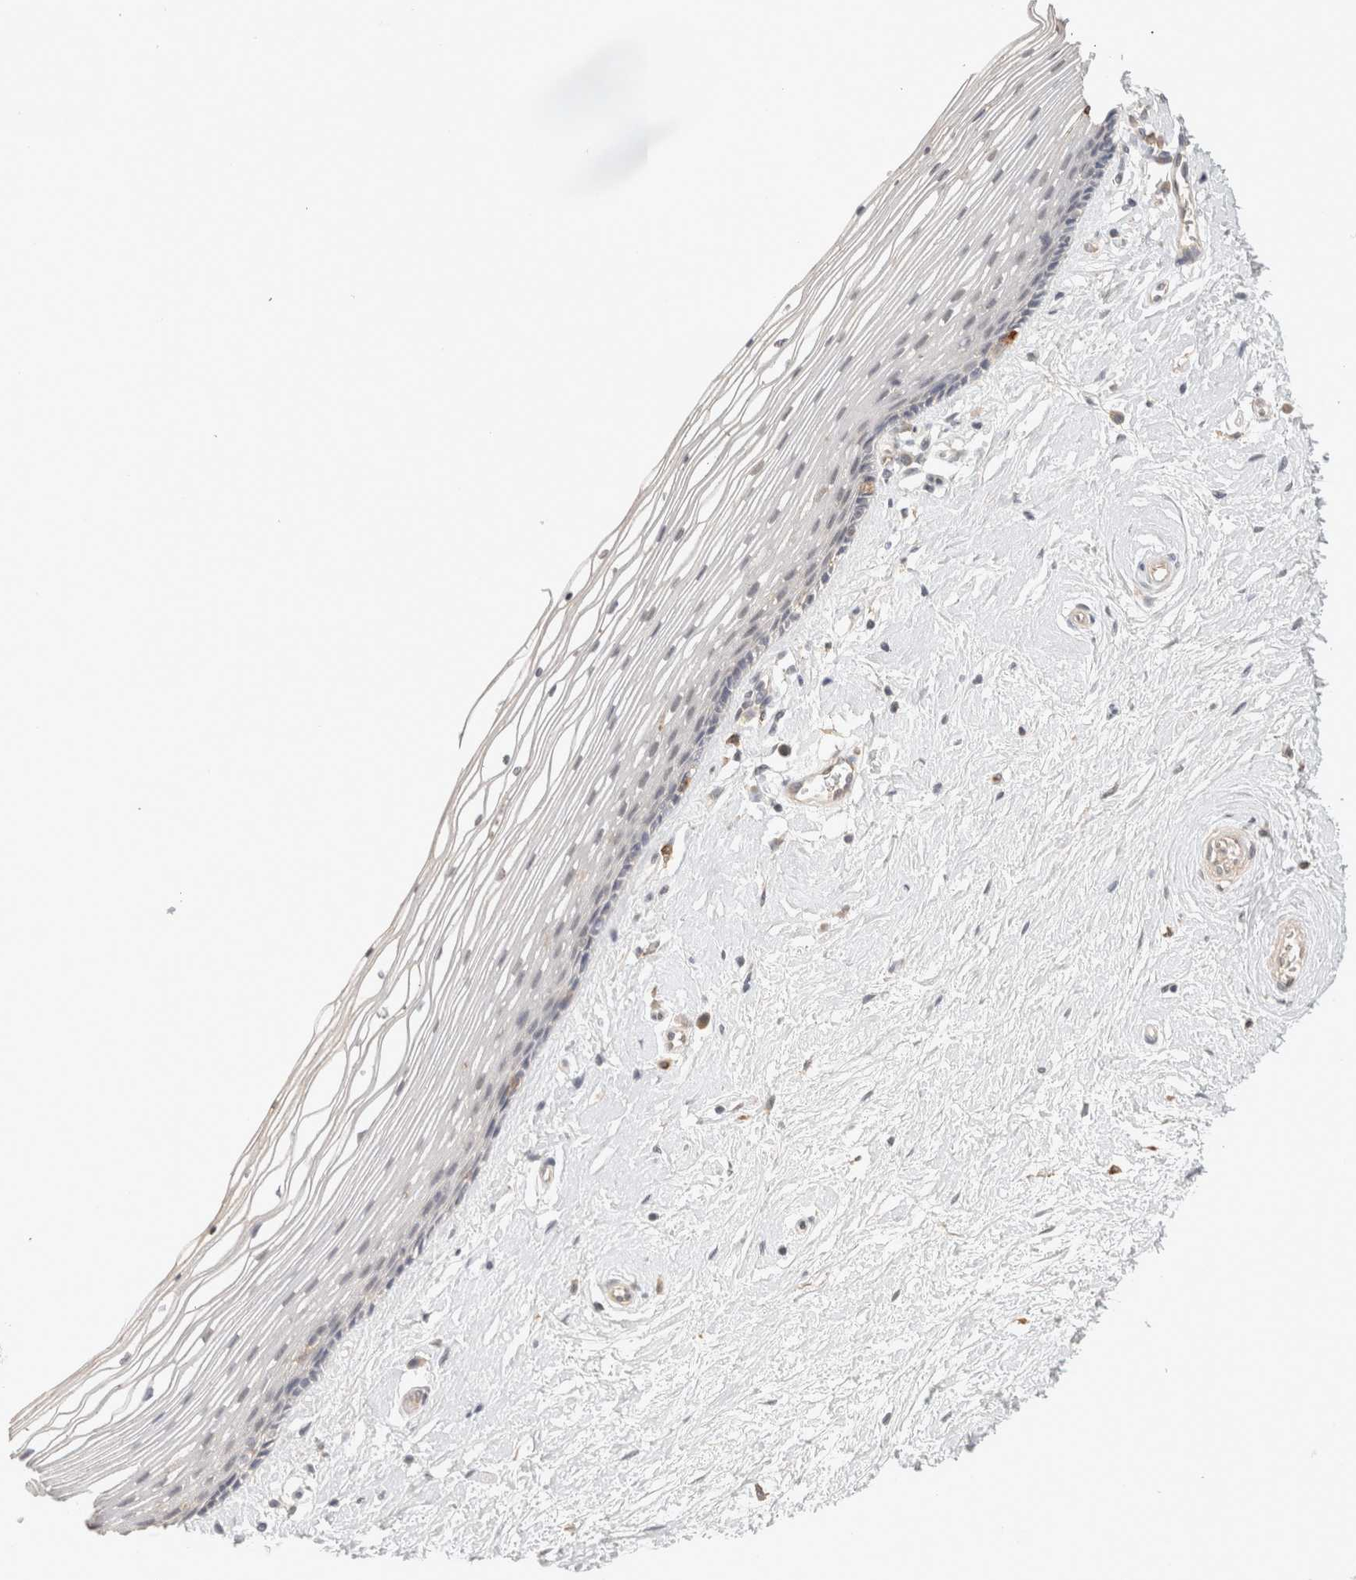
{"staining": {"intensity": "negative", "quantity": "none", "location": "none"}, "tissue": "vagina", "cell_type": "Squamous epithelial cells", "image_type": "normal", "snomed": [{"axis": "morphology", "description": "Normal tissue, NOS"}, {"axis": "topography", "description": "Vagina"}], "caption": "Squamous epithelial cells show no significant protein positivity in unremarkable vagina. (Brightfield microscopy of DAB (3,3'-diaminobenzidine) immunohistochemistry at high magnification).", "gene": "HAVCR2", "patient": {"sex": "female", "age": 46}}